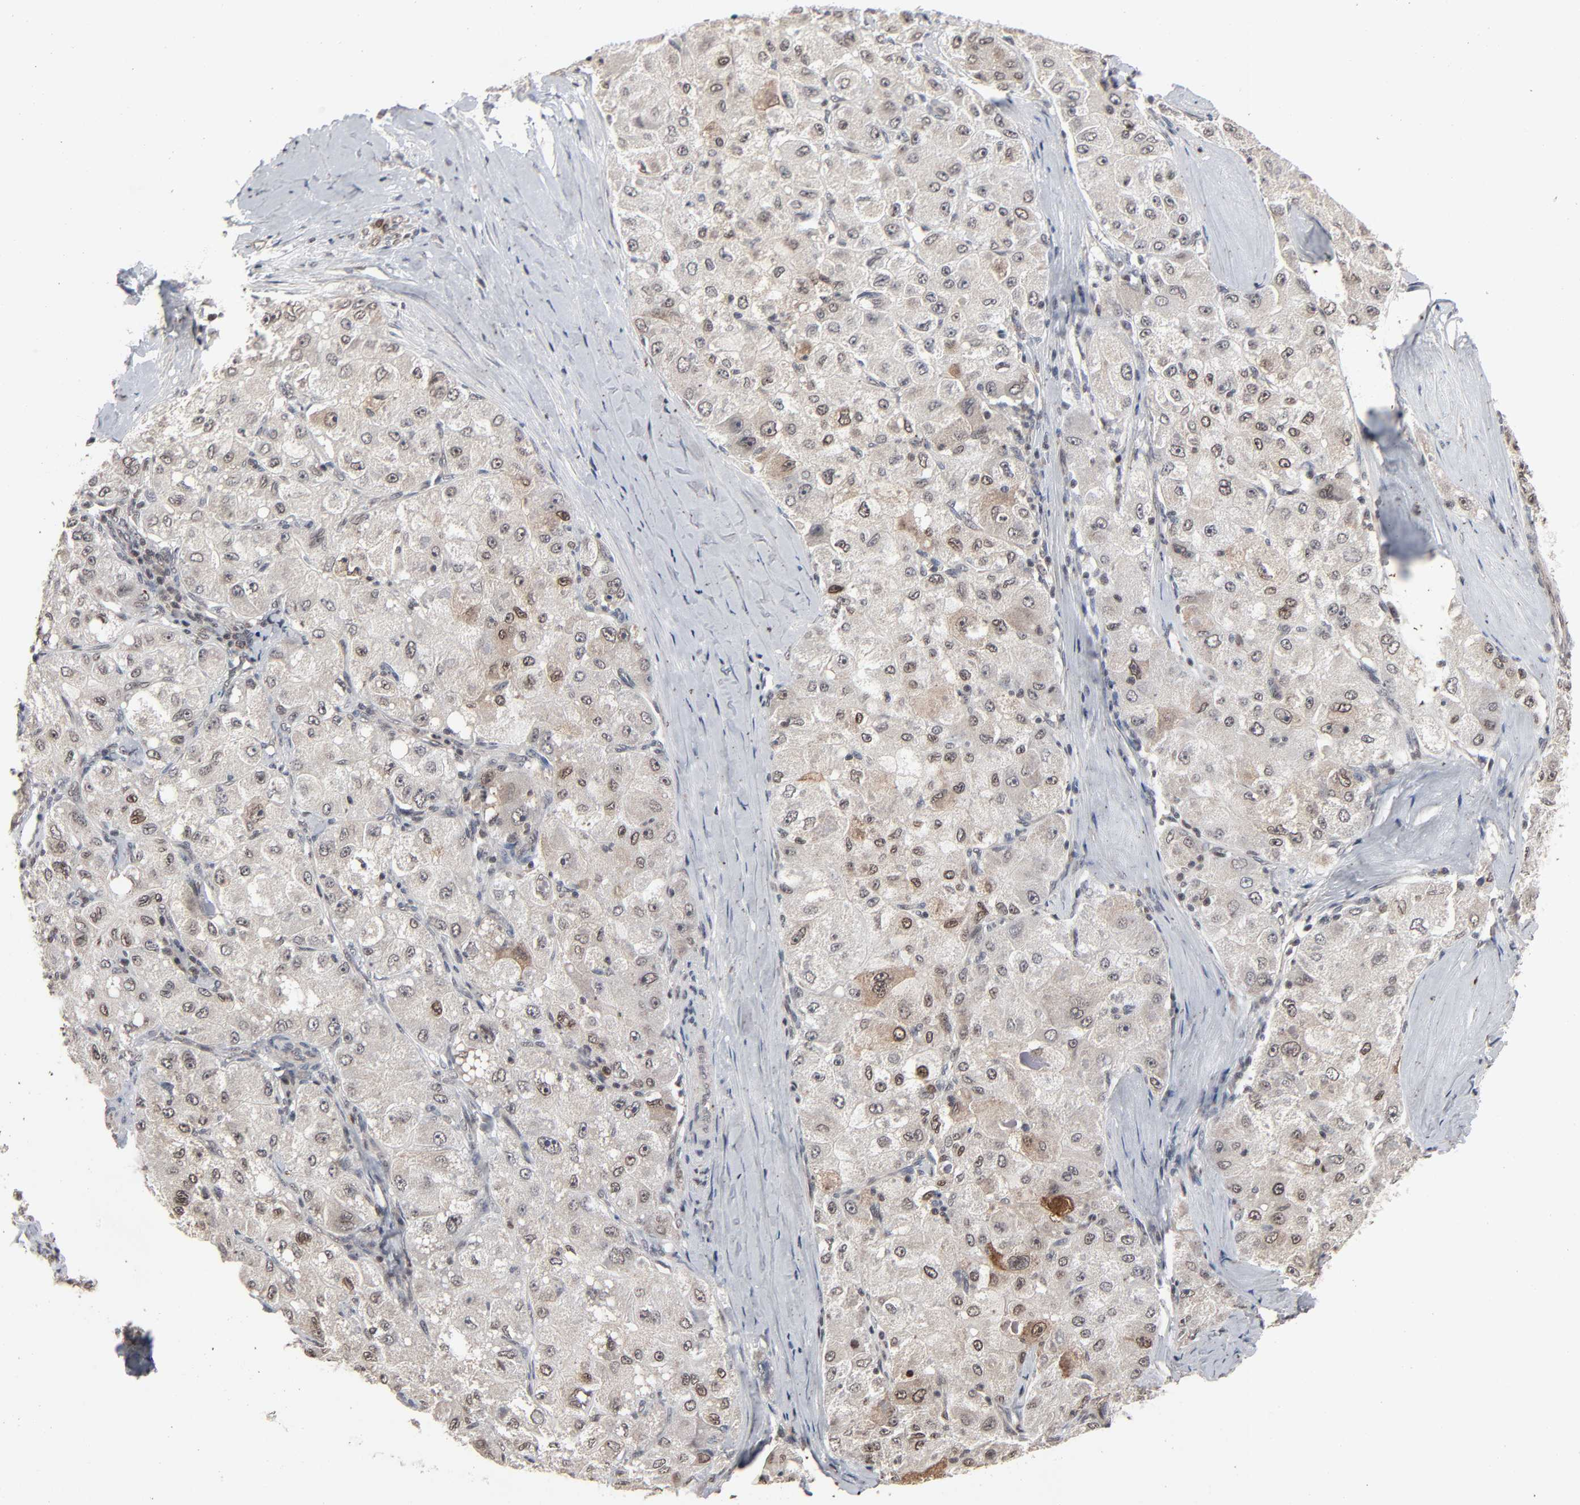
{"staining": {"intensity": "weak", "quantity": "<25%", "location": "nuclear"}, "tissue": "liver cancer", "cell_type": "Tumor cells", "image_type": "cancer", "snomed": [{"axis": "morphology", "description": "Carcinoma, Hepatocellular, NOS"}, {"axis": "topography", "description": "Liver"}], "caption": "An image of human hepatocellular carcinoma (liver) is negative for staining in tumor cells.", "gene": "ZNF419", "patient": {"sex": "male", "age": 80}}